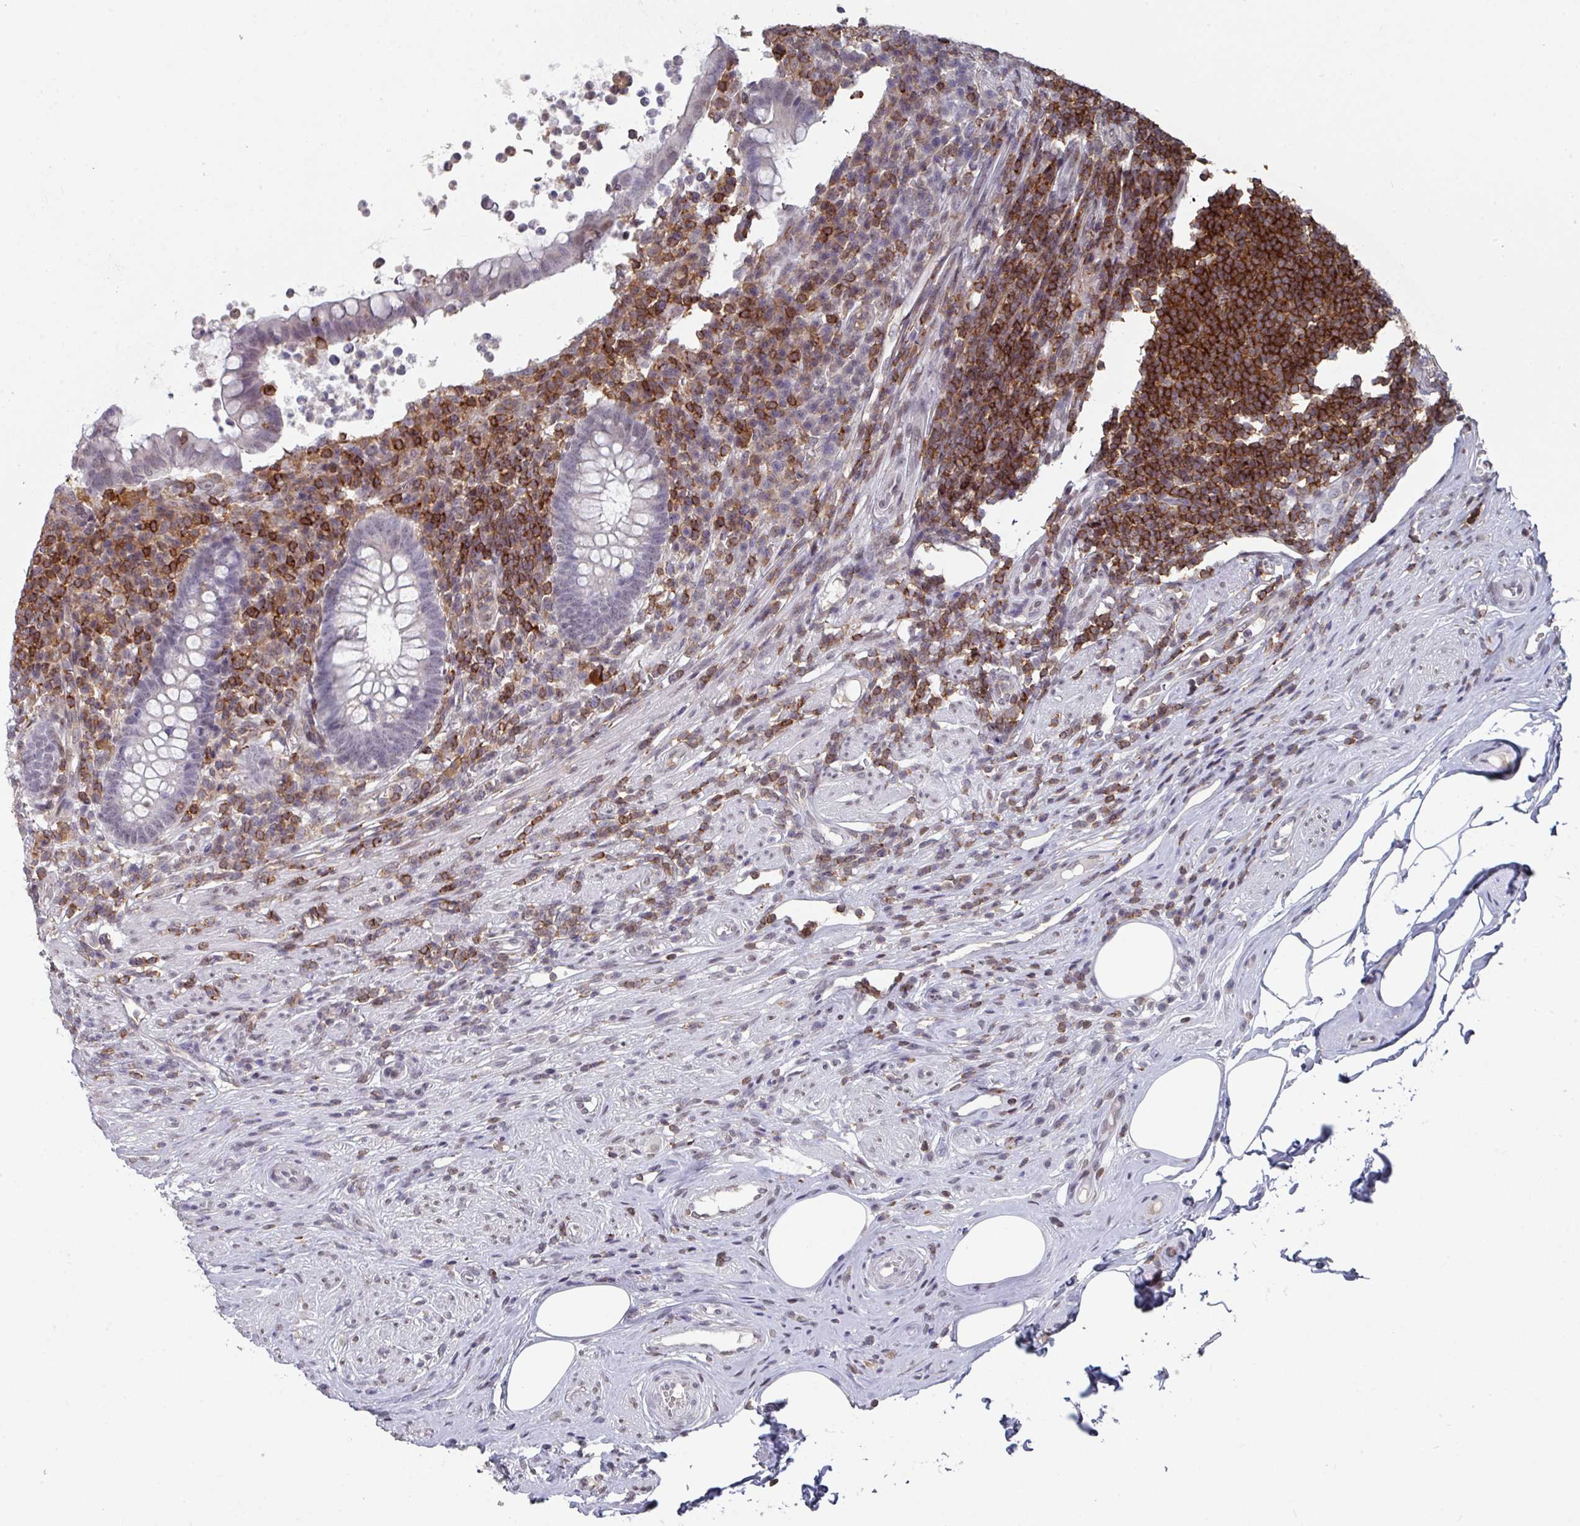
{"staining": {"intensity": "negative", "quantity": "none", "location": "none"}, "tissue": "appendix", "cell_type": "Glandular cells", "image_type": "normal", "snomed": [{"axis": "morphology", "description": "Normal tissue, NOS"}, {"axis": "topography", "description": "Appendix"}], "caption": "An IHC image of normal appendix is shown. There is no staining in glandular cells of appendix. (Stains: DAB IHC with hematoxylin counter stain, Microscopy: brightfield microscopy at high magnification).", "gene": "RASAL3", "patient": {"sex": "female", "age": 56}}